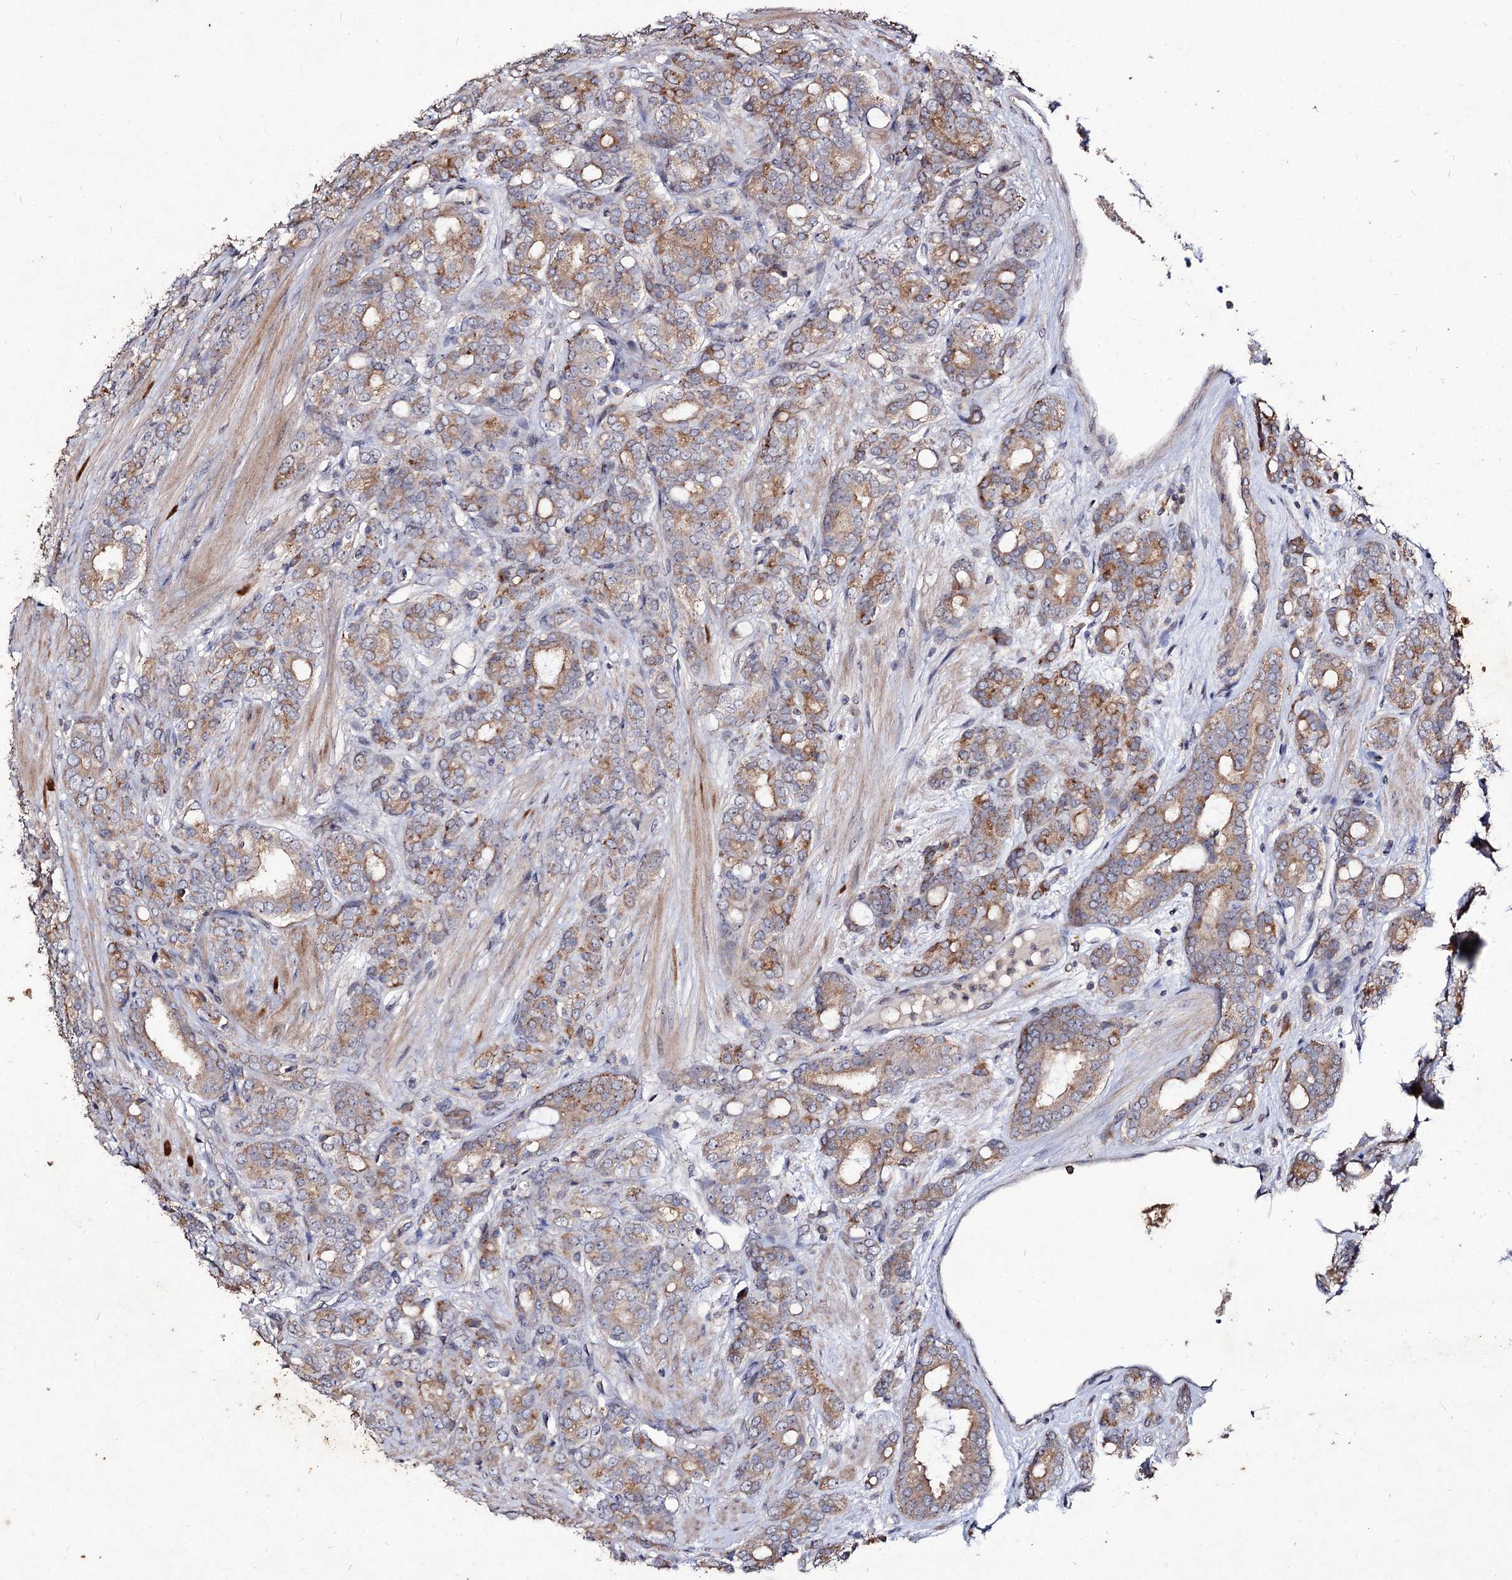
{"staining": {"intensity": "moderate", "quantity": "25%-75%", "location": "cytoplasmic/membranous"}, "tissue": "prostate cancer", "cell_type": "Tumor cells", "image_type": "cancer", "snomed": [{"axis": "morphology", "description": "Adenocarcinoma, High grade"}, {"axis": "topography", "description": "Prostate"}], "caption": "A photomicrograph showing moderate cytoplasmic/membranous staining in approximately 25%-75% of tumor cells in prostate cancer (adenocarcinoma (high-grade)), as visualized by brown immunohistochemical staining.", "gene": "MYO1H", "patient": {"sex": "male", "age": 62}}